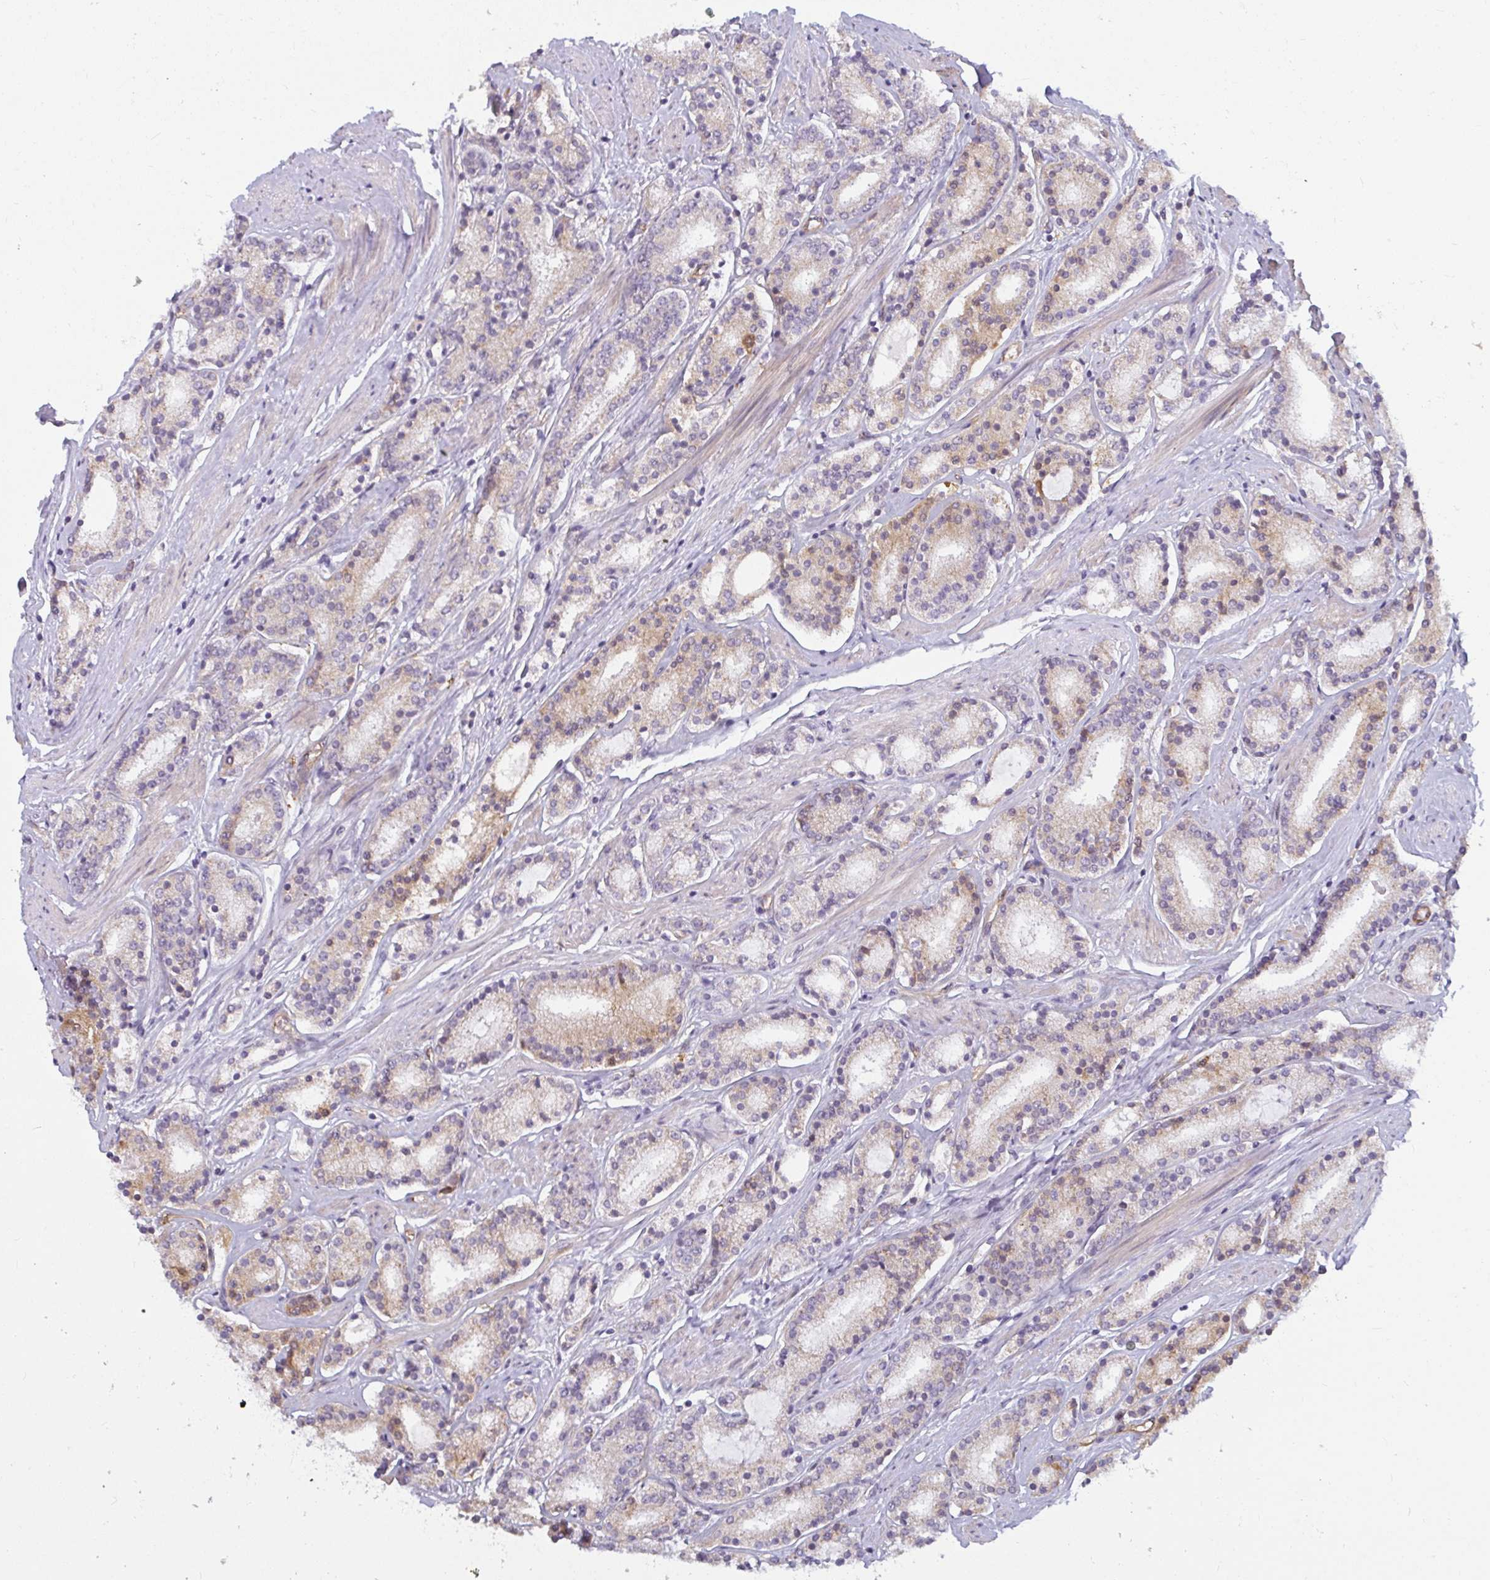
{"staining": {"intensity": "moderate", "quantity": "<25%", "location": "cytoplasmic/membranous"}, "tissue": "prostate cancer", "cell_type": "Tumor cells", "image_type": "cancer", "snomed": [{"axis": "morphology", "description": "Adenocarcinoma, High grade"}, {"axis": "topography", "description": "Prostate"}], "caption": "IHC photomicrograph of neoplastic tissue: prostate cancer (adenocarcinoma (high-grade)) stained using IHC reveals low levels of moderate protein expression localized specifically in the cytoplasmic/membranous of tumor cells, appearing as a cytoplasmic/membranous brown color.", "gene": "IFIT3", "patient": {"sex": "male", "age": 63}}